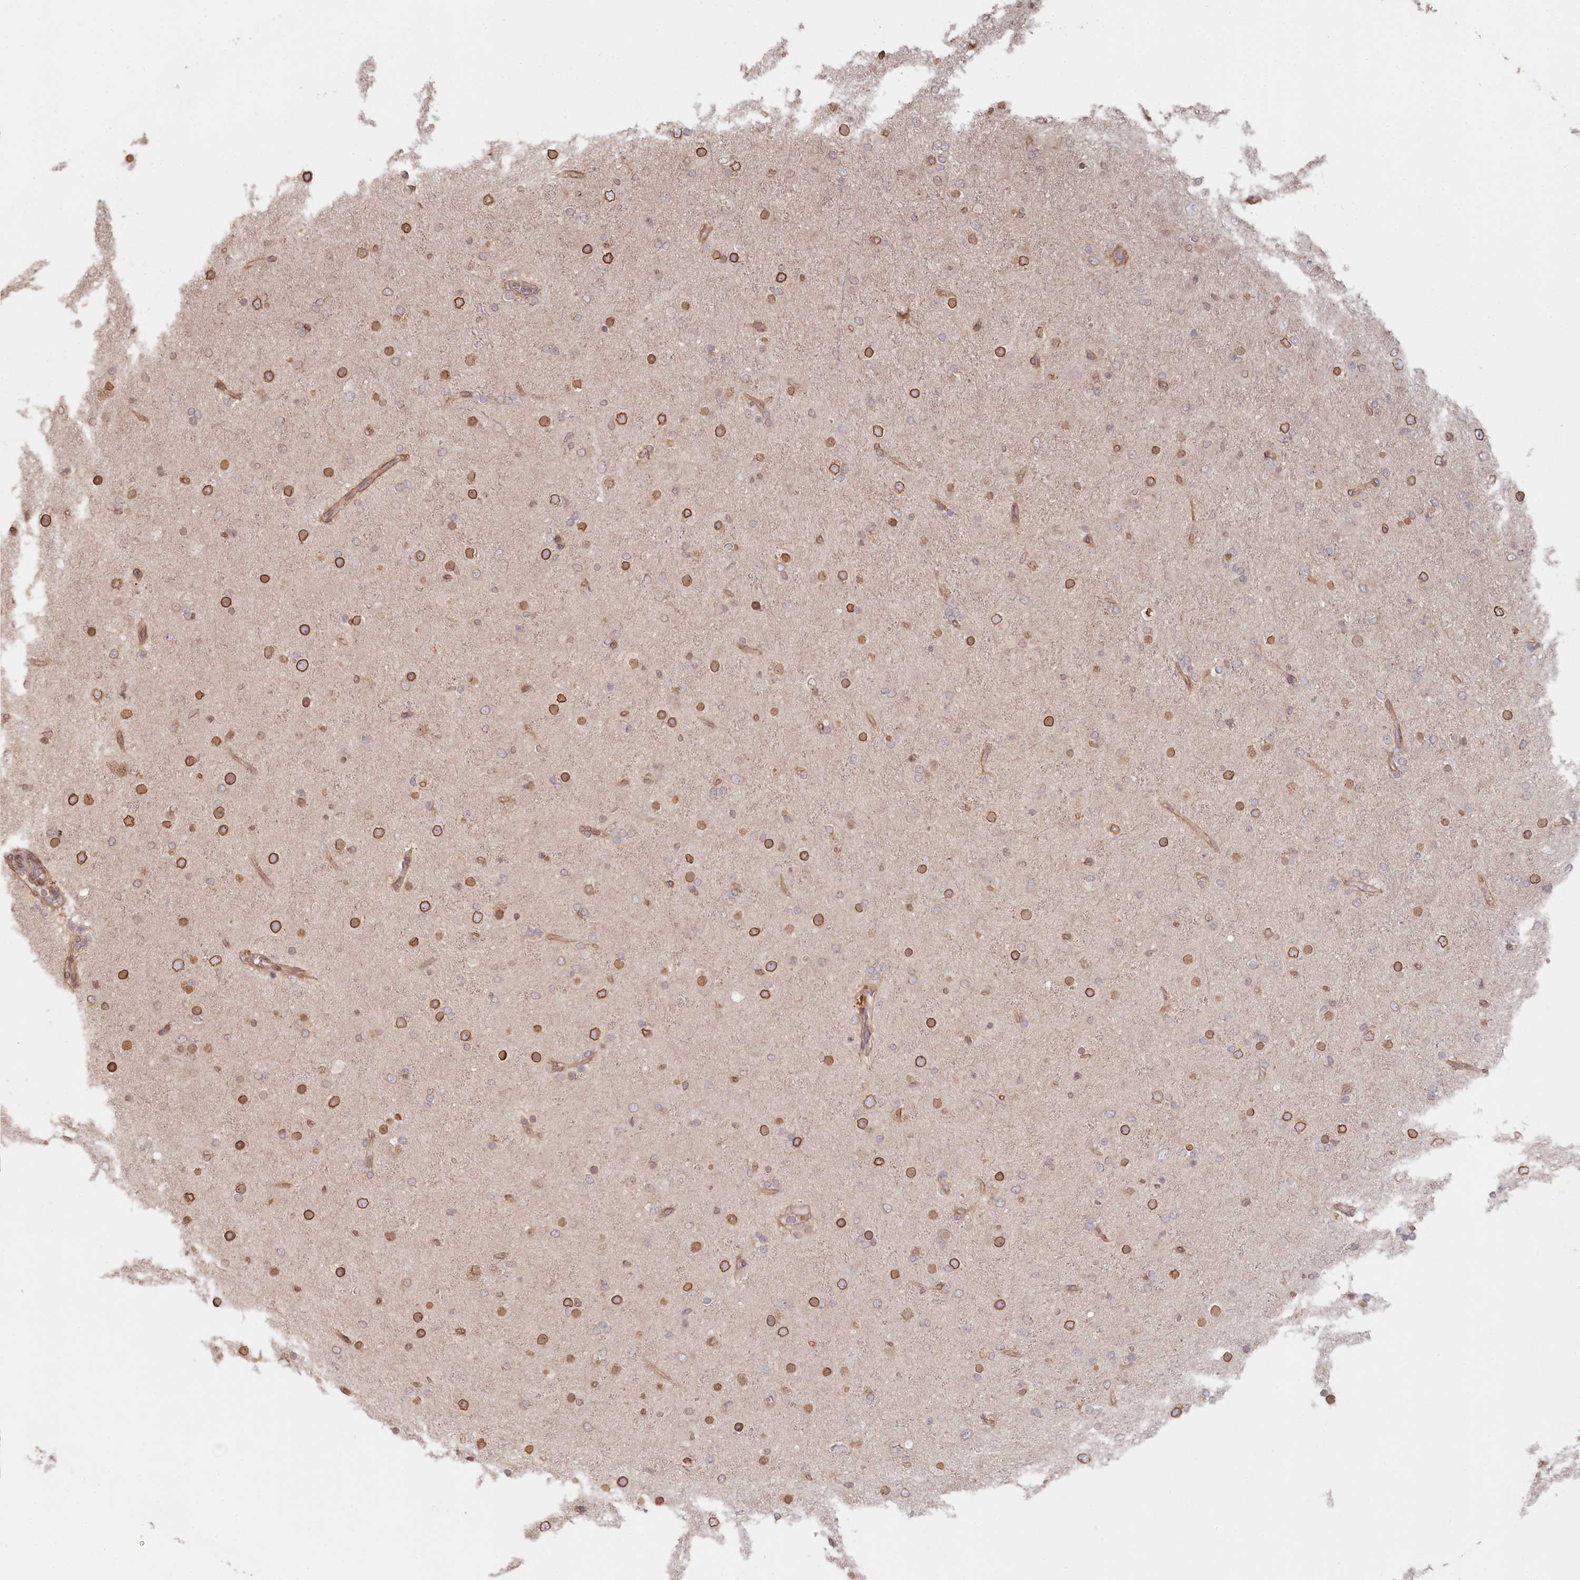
{"staining": {"intensity": "moderate", "quantity": ">75%", "location": "cytoplasmic/membranous,nuclear"}, "tissue": "glioma", "cell_type": "Tumor cells", "image_type": "cancer", "snomed": [{"axis": "morphology", "description": "Glioma, malignant, Low grade"}, {"axis": "topography", "description": "Brain"}], "caption": "Glioma tissue exhibits moderate cytoplasmic/membranous and nuclear positivity in about >75% of tumor cells, visualized by immunohistochemistry.", "gene": "TCHP", "patient": {"sex": "male", "age": 65}}